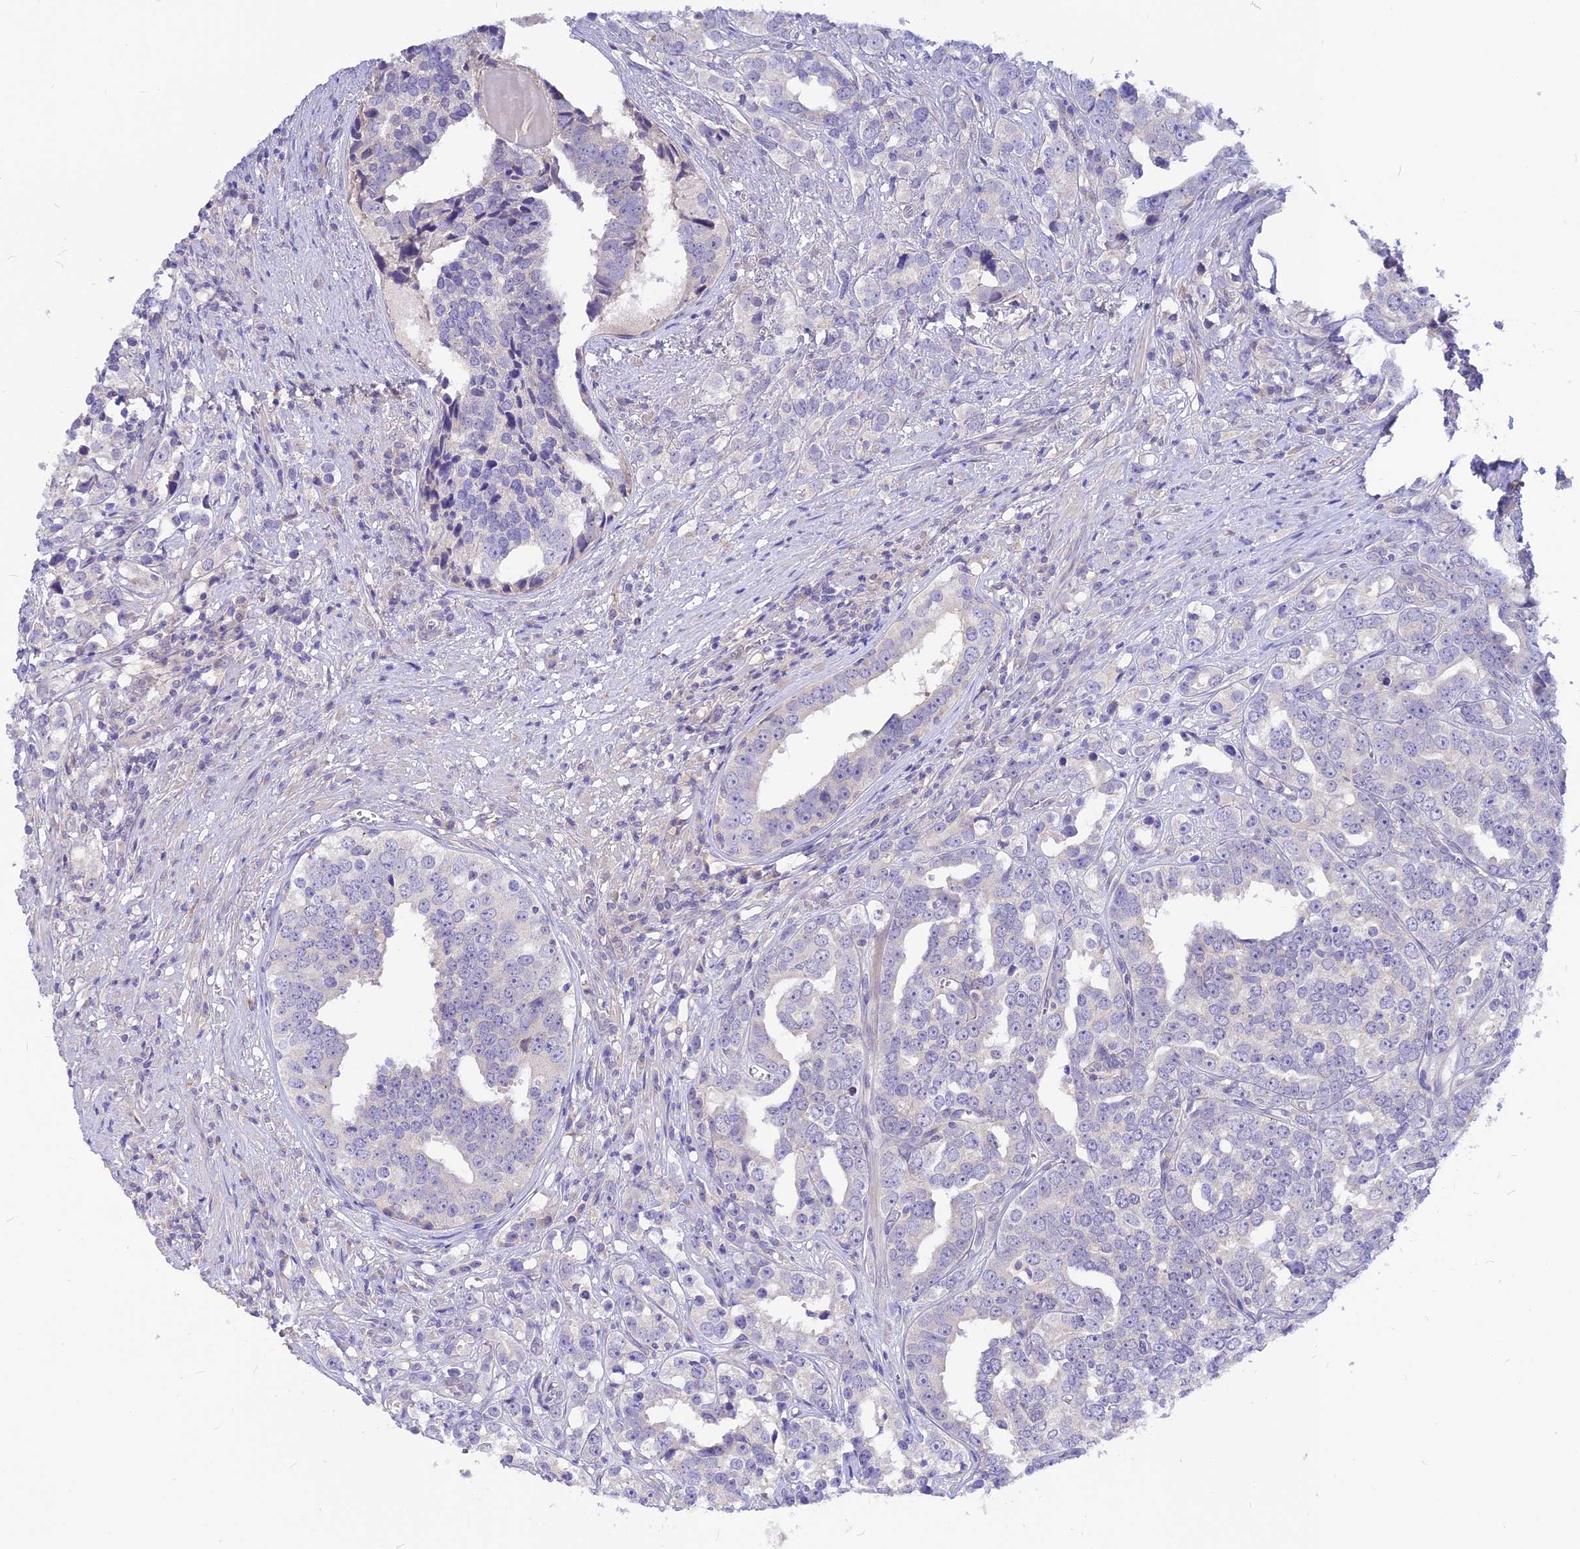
{"staining": {"intensity": "negative", "quantity": "none", "location": "none"}, "tissue": "prostate cancer", "cell_type": "Tumor cells", "image_type": "cancer", "snomed": [{"axis": "morphology", "description": "Adenocarcinoma, High grade"}, {"axis": "topography", "description": "Prostate"}], "caption": "Protein analysis of prostate high-grade adenocarcinoma reveals no significant staining in tumor cells. Brightfield microscopy of immunohistochemistry (IHC) stained with DAB (brown) and hematoxylin (blue), captured at high magnification.", "gene": "CZIB", "patient": {"sex": "male", "age": 71}}